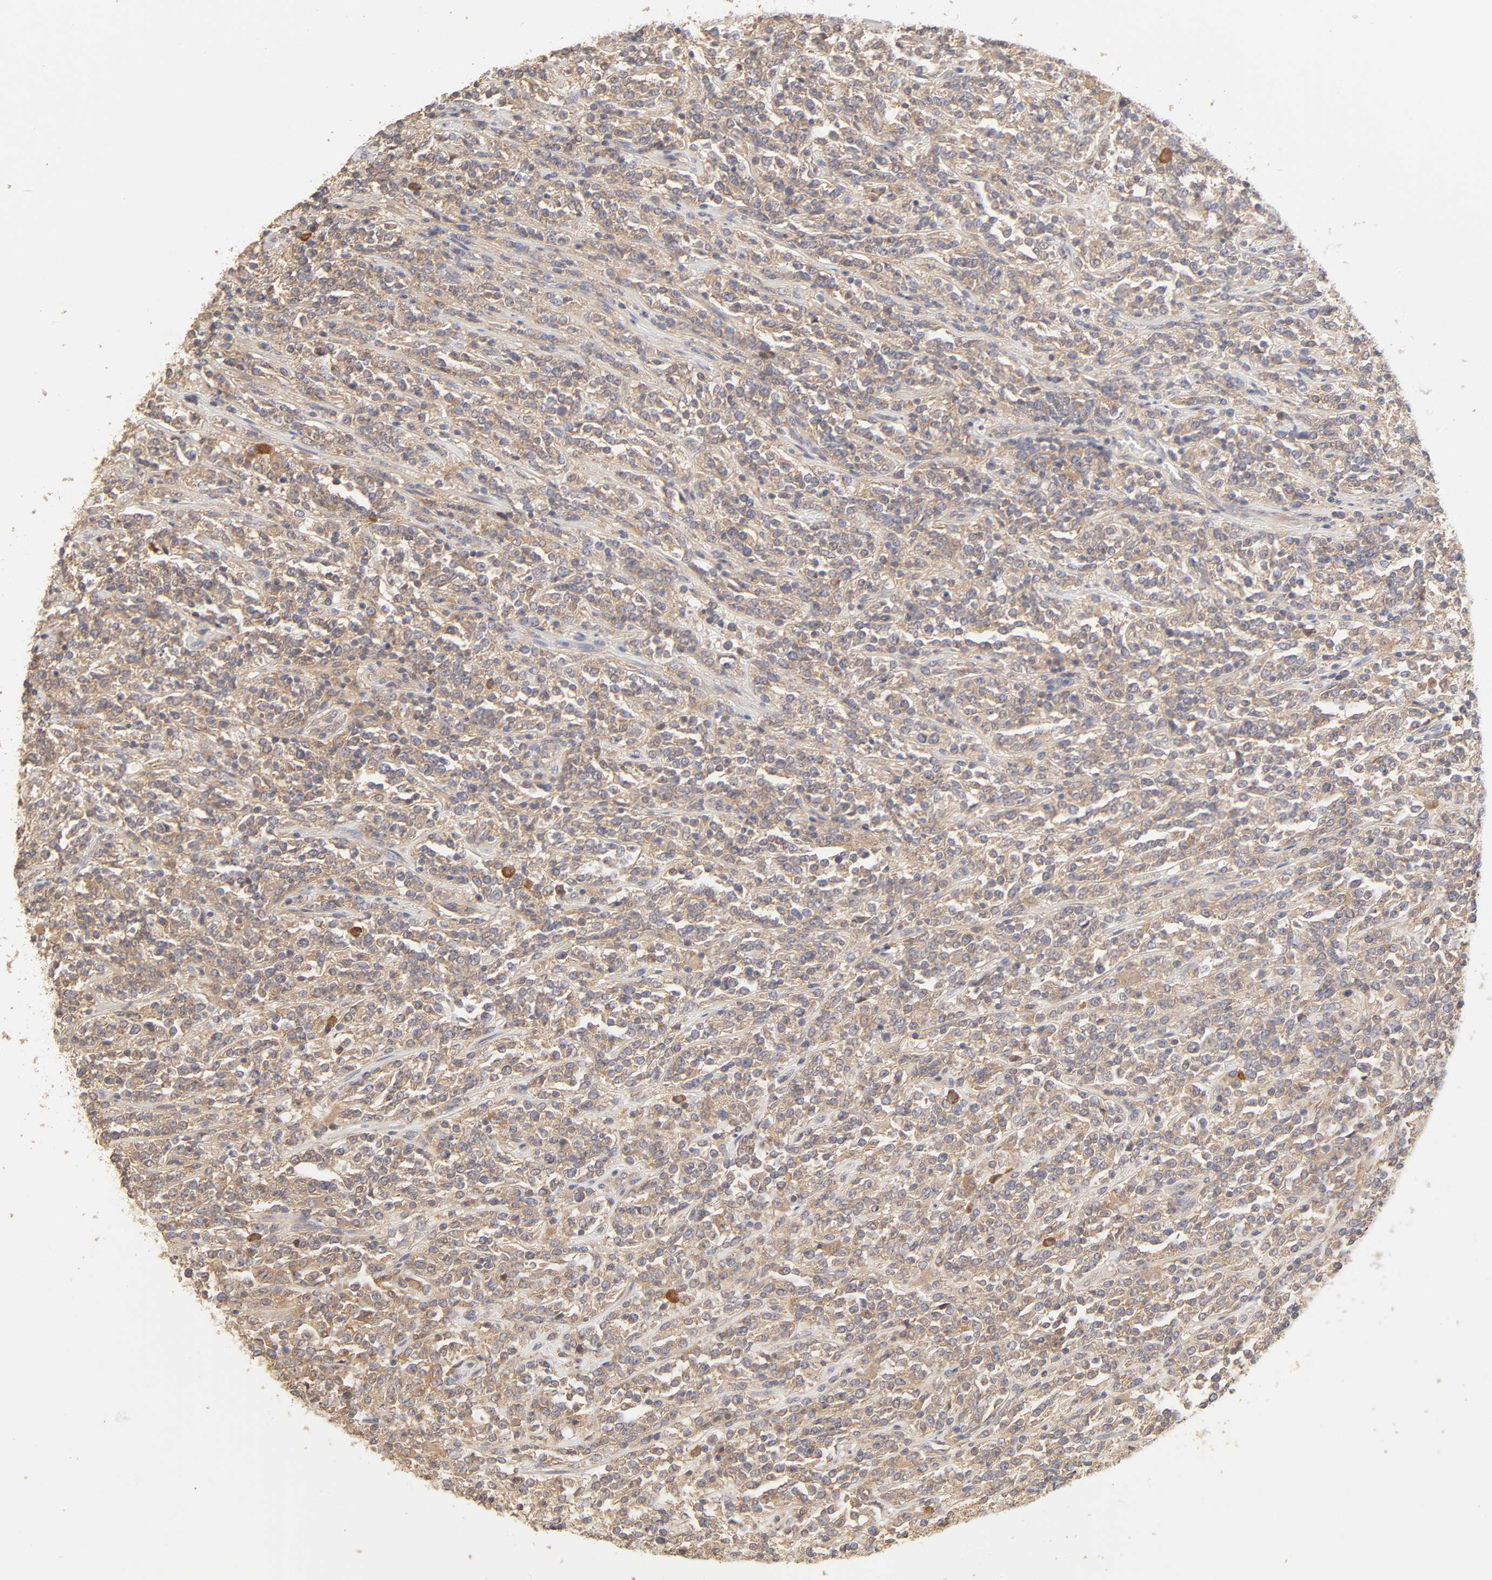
{"staining": {"intensity": "moderate", "quantity": "<25%", "location": "cytoplasmic/membranous"}, "tissue": "lymphoma", "cell_type": "Tumor cells", "image_type": "cancer", "snomed": [{"axis": "morphology", "description": "Malignant lymphoma, non-Hodgkin's type, High grade"}, {"axis": "topography", "description": "Soft tissue"}], "caption": "This micrograph shows IHC staining of lymphoma, with low moderate cytoplasmic/membranous staining in approximately <25% of tumor cells.", "gene": "AP1G2", "patient": {"sex": "male", "age": 18}}